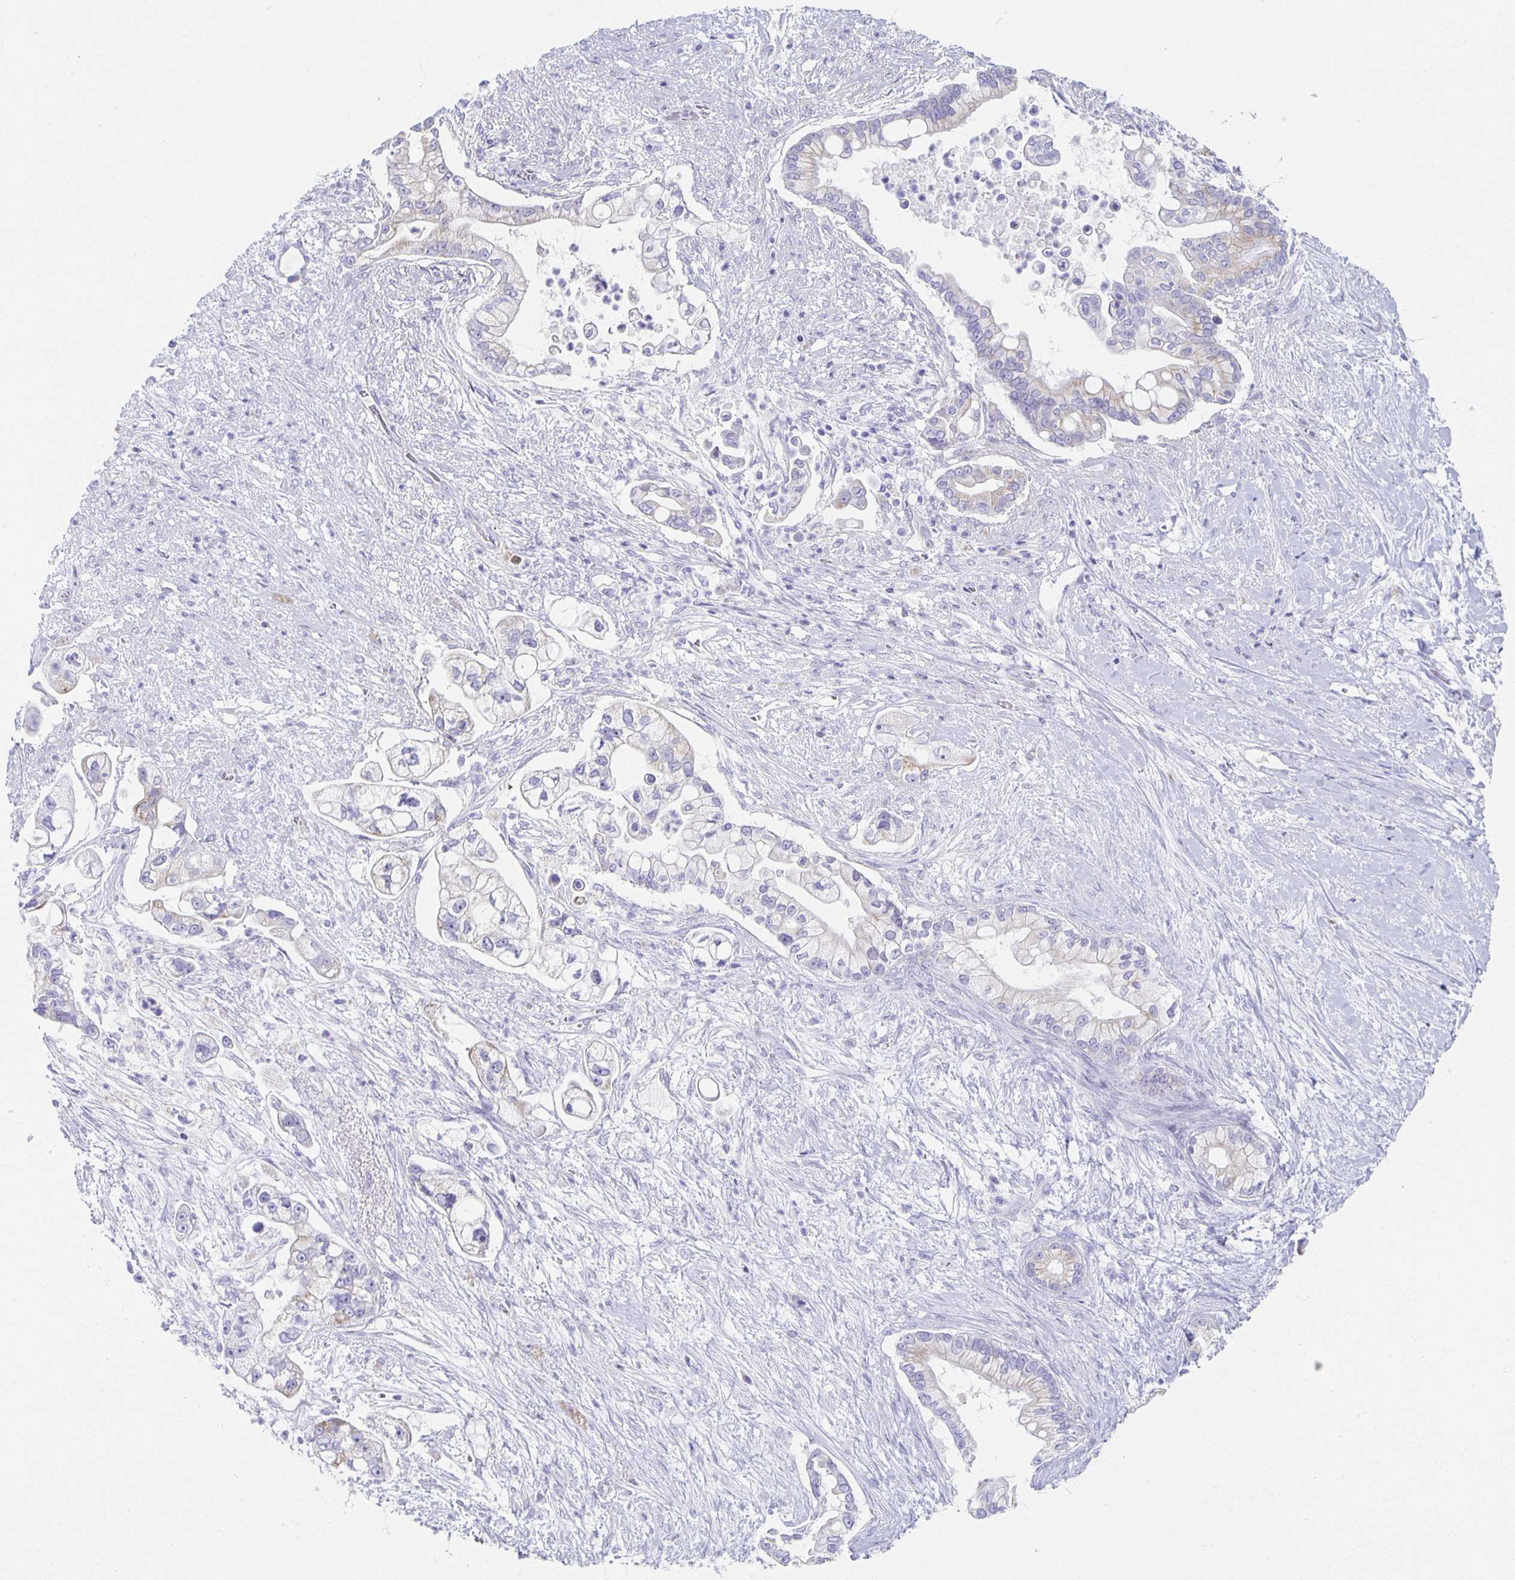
{"staining": {"intensity": "weak", "quantity": "25%-75%", "location": "cytoplasmic/membranous"}, "tissue": "pancreatic cancer", "cell_type": "Tumor cells", "image_type": "cancer", "snomed": [{"axis": "morphology", "description": "Adenocarcinoma, NOS"}, {"axis": "topography", "description": "Pancreas"}], "caption": "Brown immunohistochemical staining in human pancreatic cancer (adenocarcinoma) displays weak cytoplasmic/membranous staining in approximately 25%-75% of tumor cells.", "gene": "TEX44", "patient": {"sex": "female", "age": 69}}